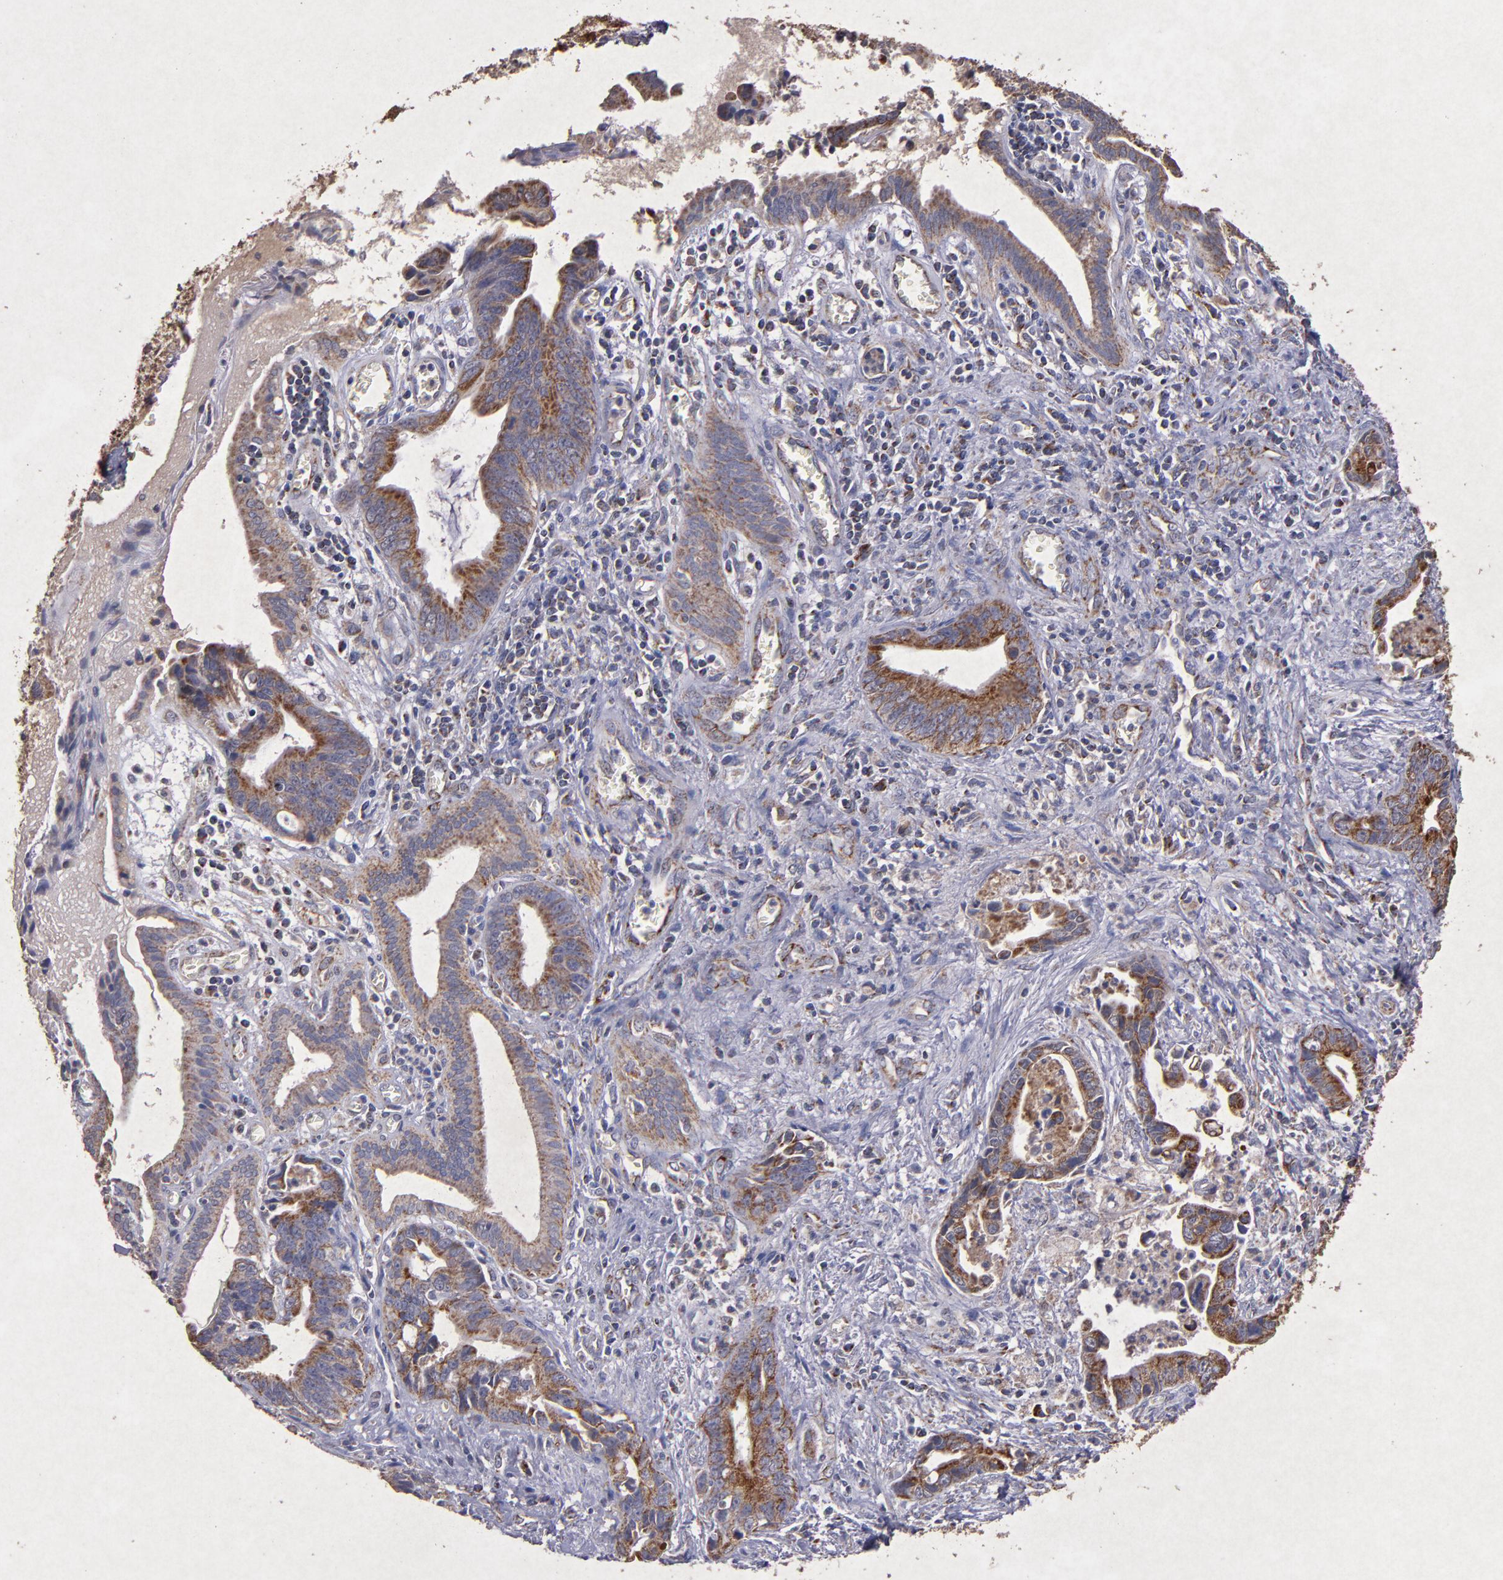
{"staining": {"intensity": "moderate", "quantity": ">75%", "location": "cytoplasmic/membranous"}, "tissue": "liver cancer", "cell_type": "Tumor cells", "image_type": "cancer", "snomed": [{"axis": "morphology", "description": "Cholangiocarcinoma"}, {"axis": "topography", "description": "Liver"}], "caption": "Cholangiocarcinoma (liver) was stained to show a protein in brown. There is medium levels of moderate cytoplasmic/membranous expression in about >75% of tumor cells.", "gene": "TIMM9", "patient": {"sex": "female", "age": 55}}